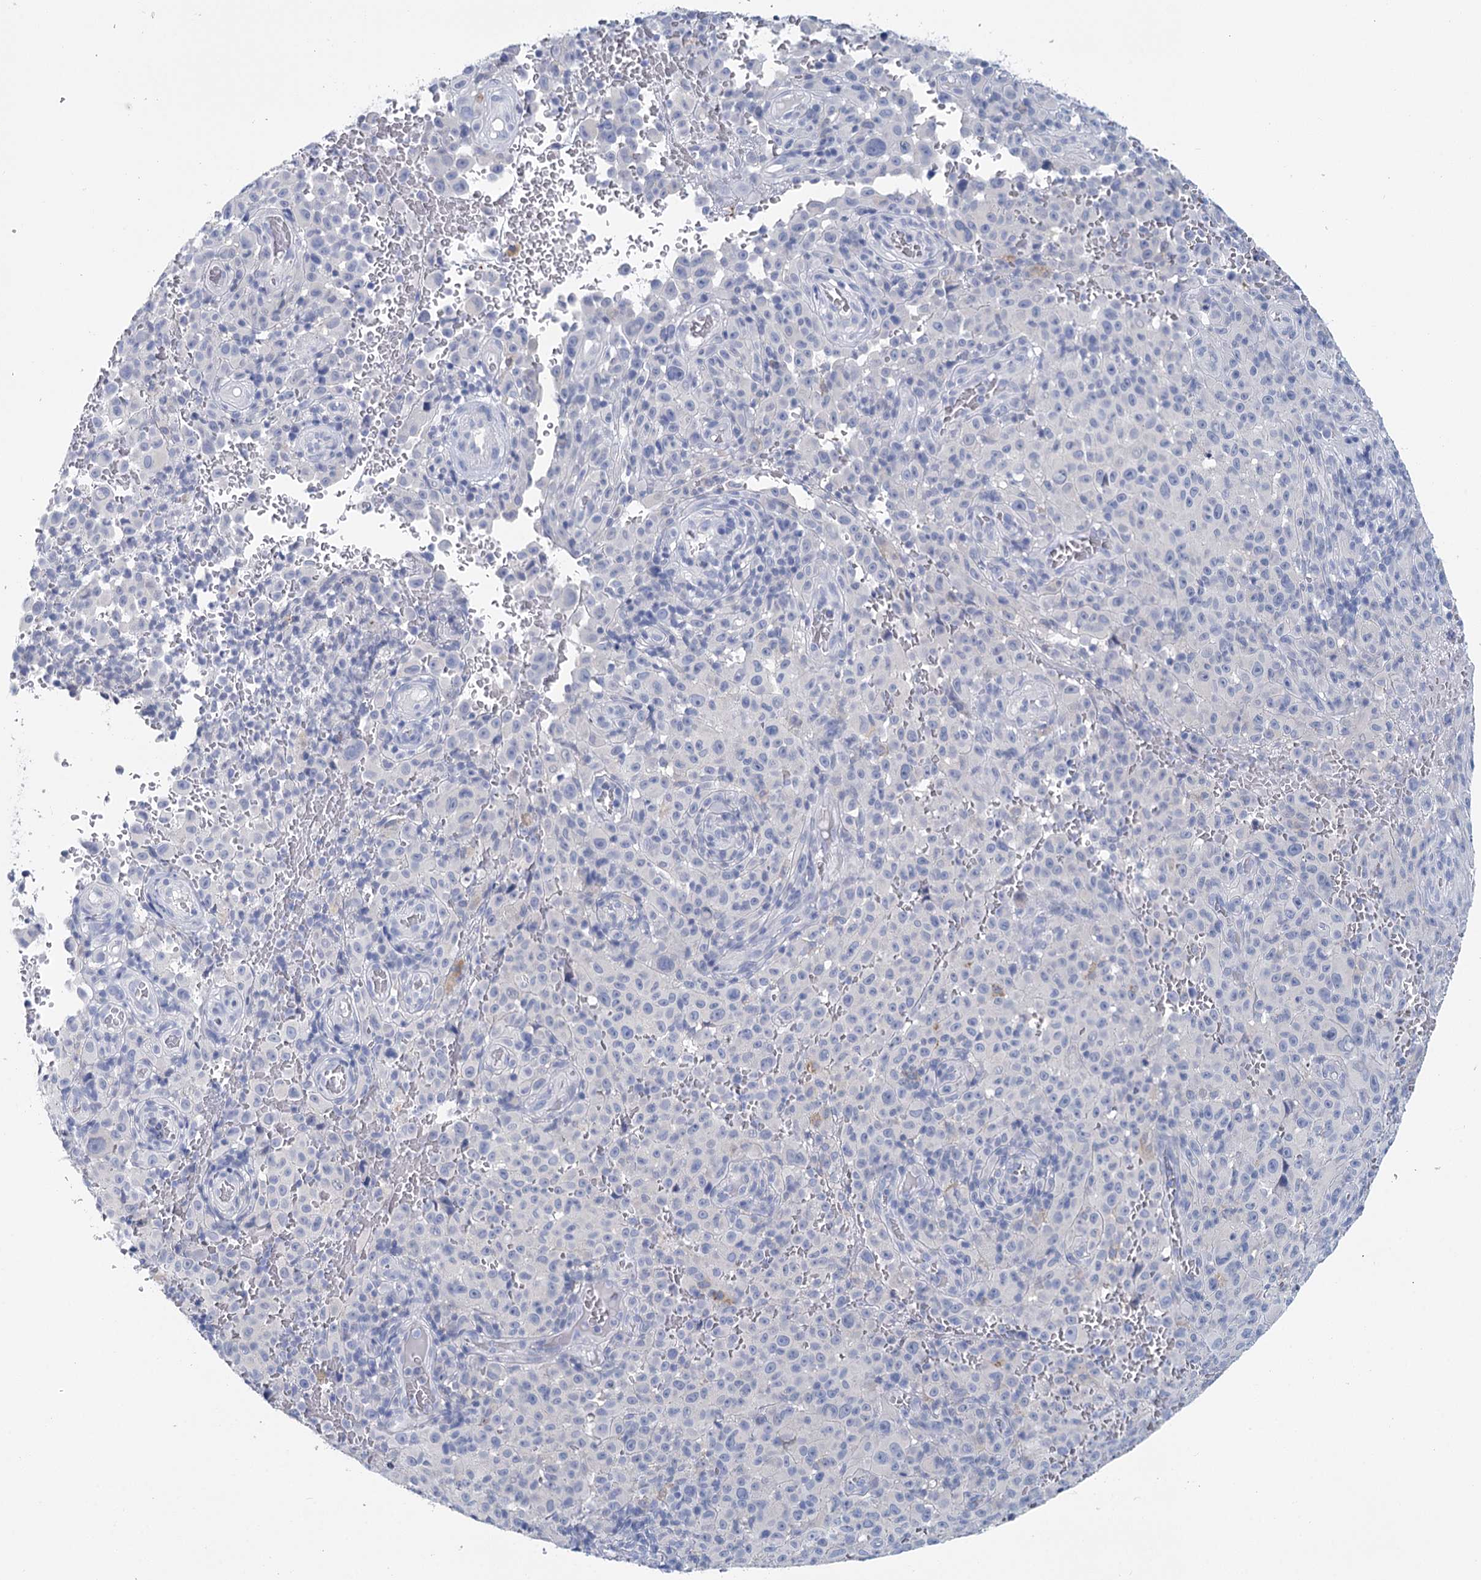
{"staining": {"intensity": "negative", "quantity": "none", "location": "none"}, "tissue": "melanoma", "cell_type": "Tumor cells", "image_type": "cancer", "snomed": [{"axis": "morphology", "description": "Malignant melanoma, NOS"}, {"axis": "topography", "description": "Skin"}], "caption": "High power microscopy micrograph of an immunohistochemistry (IHC) image of melanoma, revealing no significant positivity in tumor cells.", "gene": "METTL7B", "patient": {"sex": "female", "age": 82}}